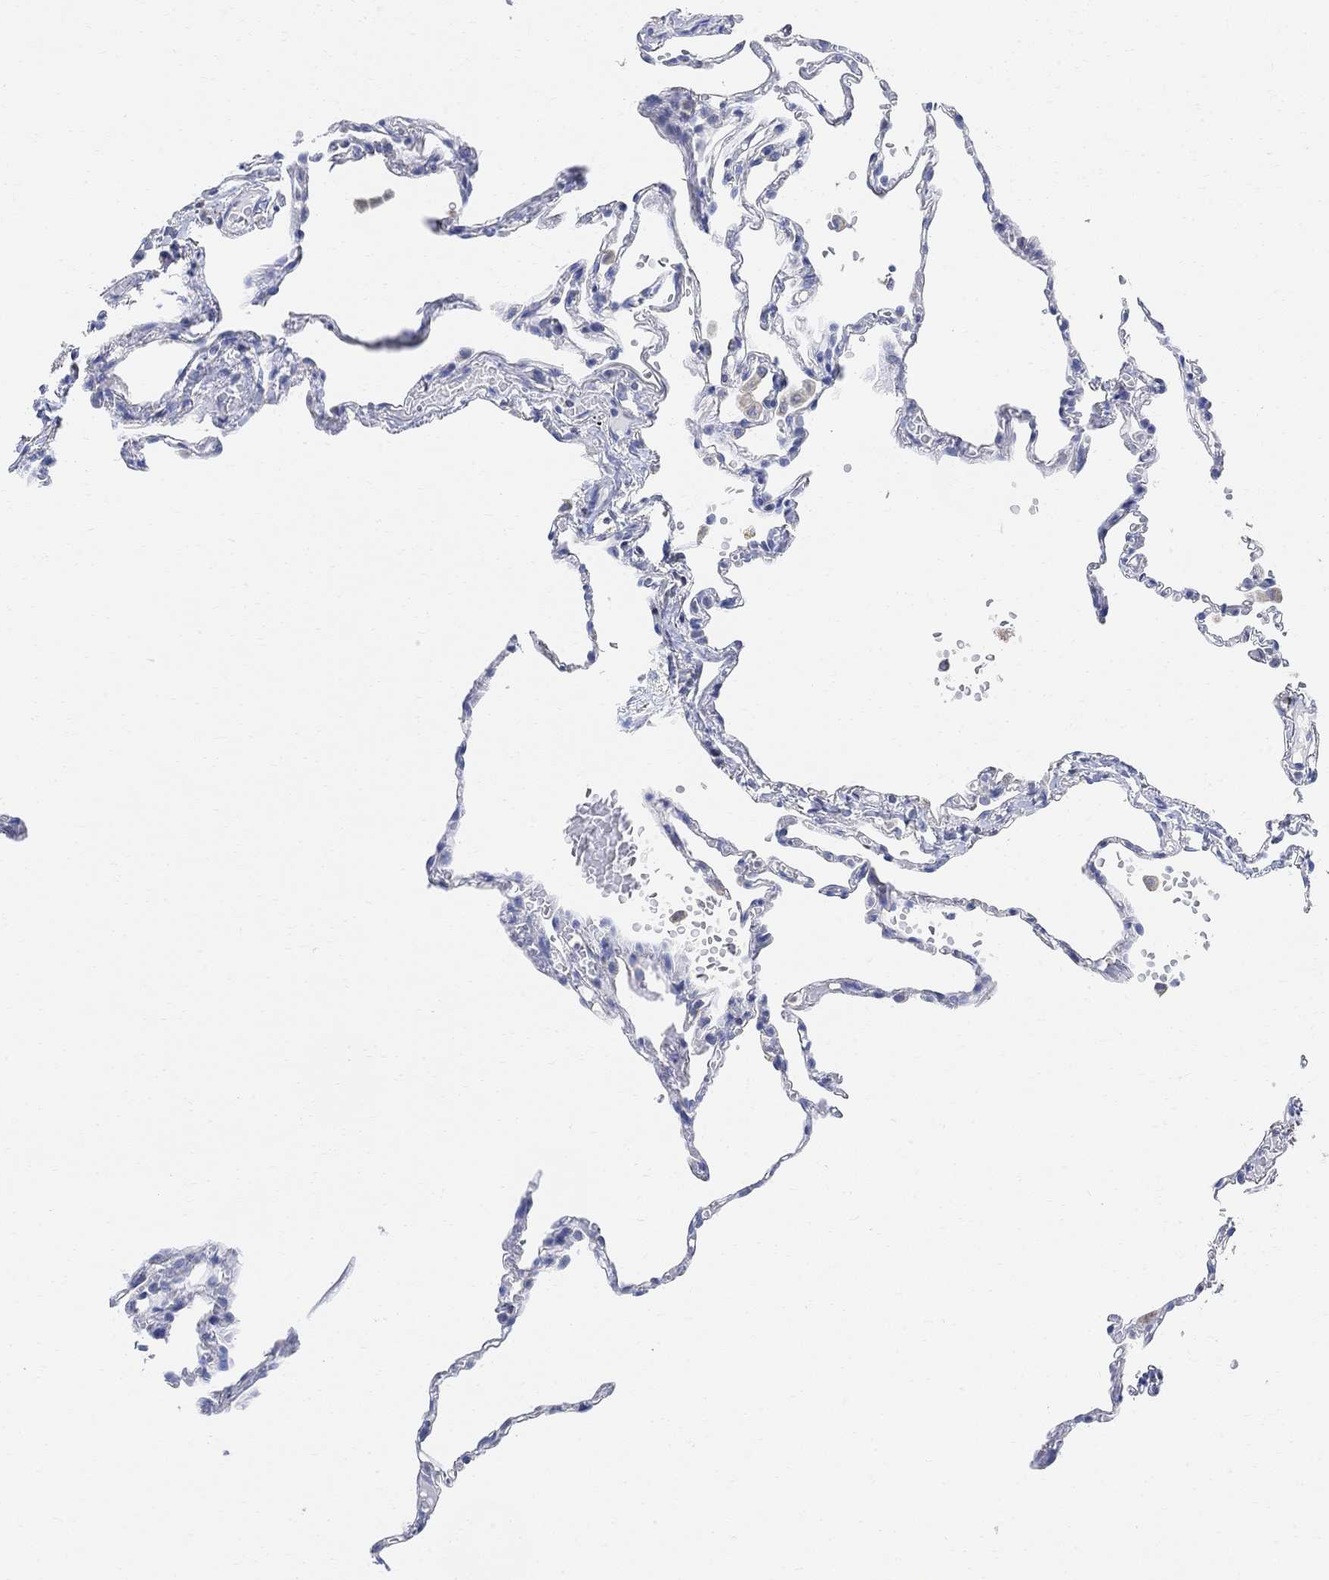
{"staining": {"intensity": "negative", "quantity": "none", "location": "none"}, "tissue": "lung", "cell_type": "Alveolar cells", "image_type": "normal", "snomed": [{"axis": "morphology", "description": "Normal tissue, NOS"}, {"axis": "topography", "description": "Lung"}], "caption": "Immunohistochemistry histopathology image of unremarkable lung: human lung stained with DAB (3,3'-diaminobenzidine) exhibits no significant protein expression in alveolar cells. Brightfield microscopy of immunohistochemistry stained with DAB (3,3'-diaminobenzidine) (brown) and hematoxylin (blue), captured at high magnification.", "gene": "SYT12", "patient": {"sex": "male", "age": 78}}